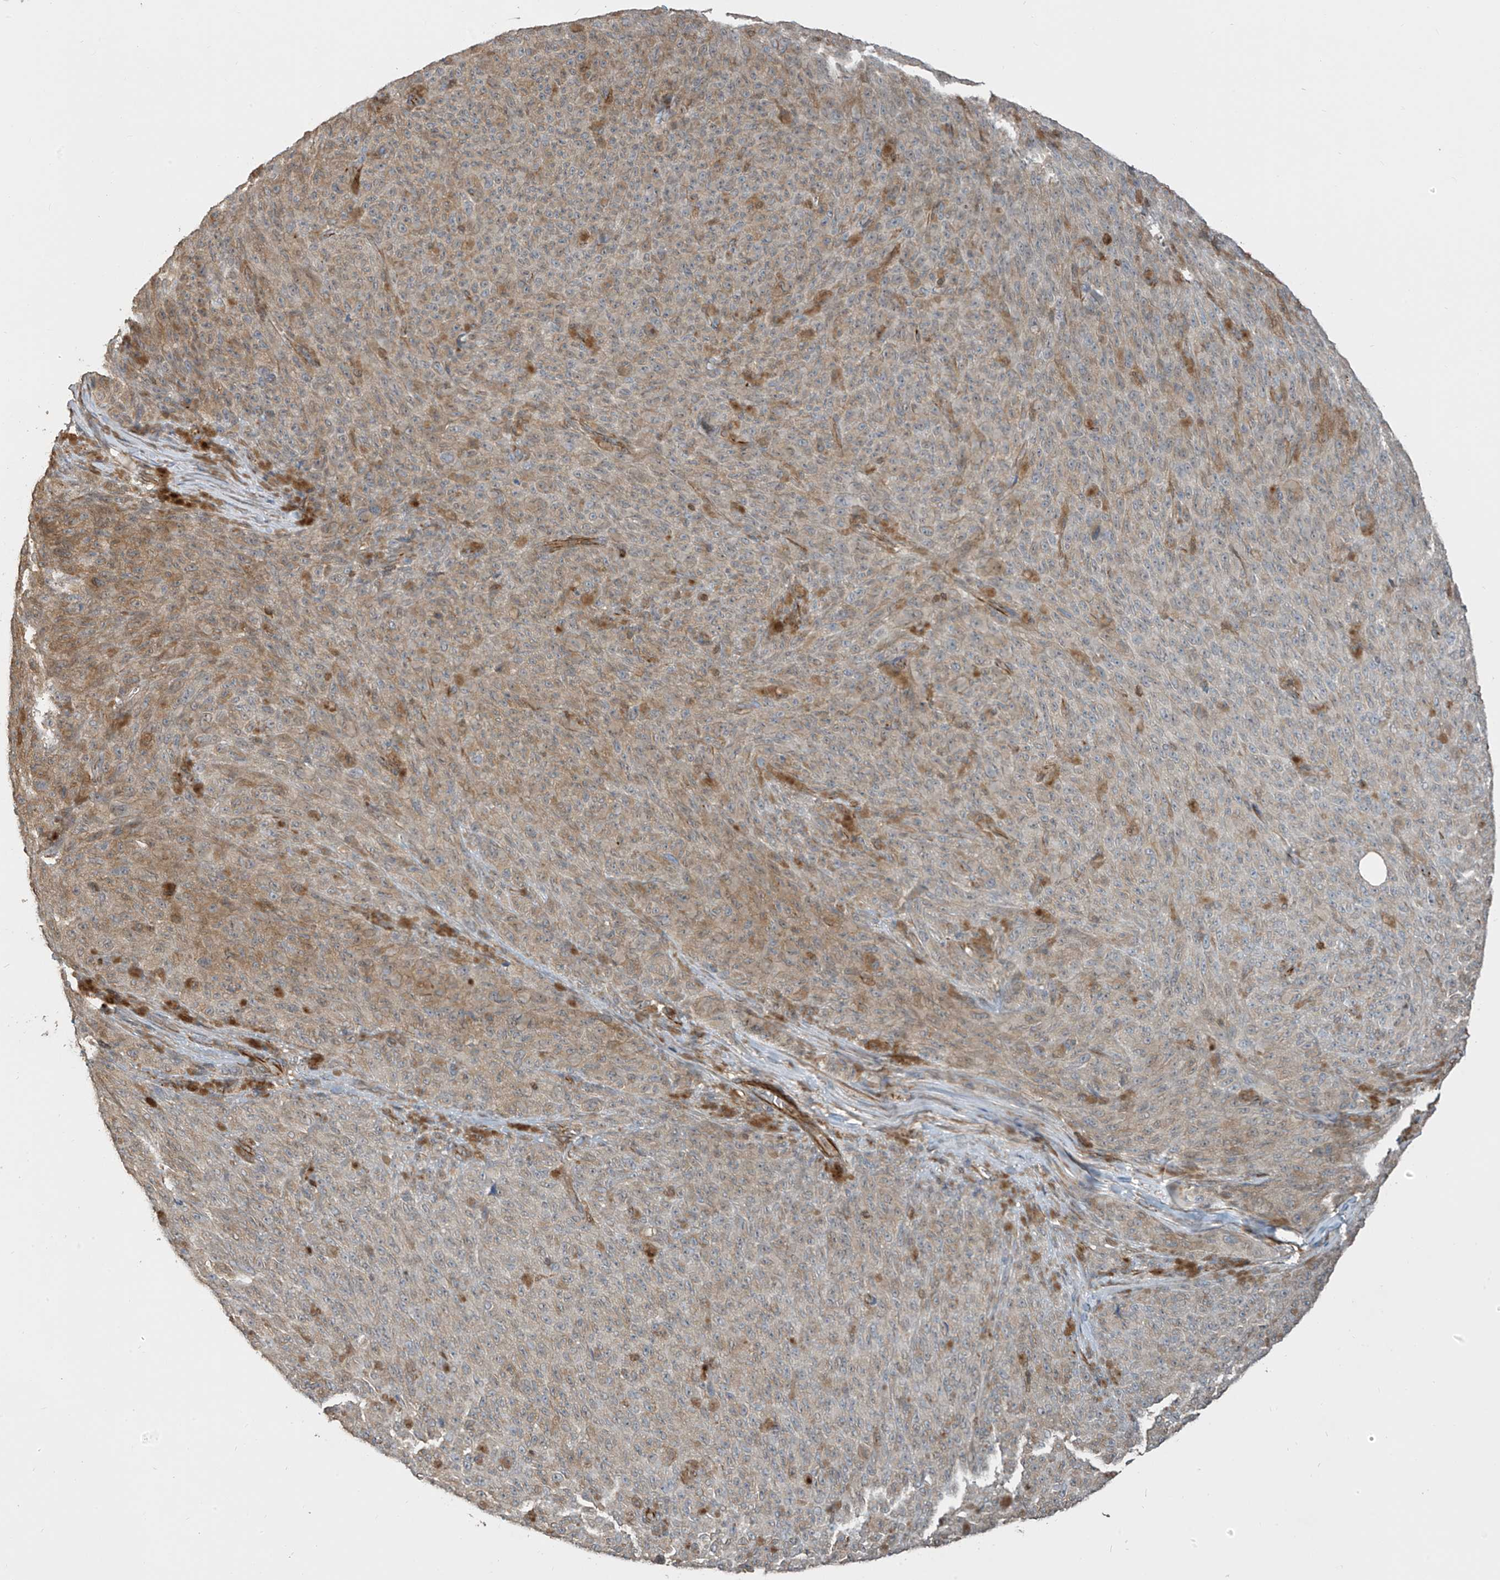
{"staining": {"intensity": "moderate", "quantity": ">75%", "location": "cytoplasmic/membranous"}, "tissue": "melanoma", "cell_type": "Tumor cells", "image_type": "cancer", "snomed": [{"axis": "morphology", "description": "Malignant melanoma, NOS"}, {"axis": "topography", "description": "Skin"}], "caption": "Immunohistochemistry (DAB (3,3'-diaminobenzidine)) staining of malignant melanoma demonstrates moderate cytoplasmic/membranous protein expression in about >75% of tumor cells.", "gene": "SH3BGRL3", "patient": {"sex": "female", "age": 82}}